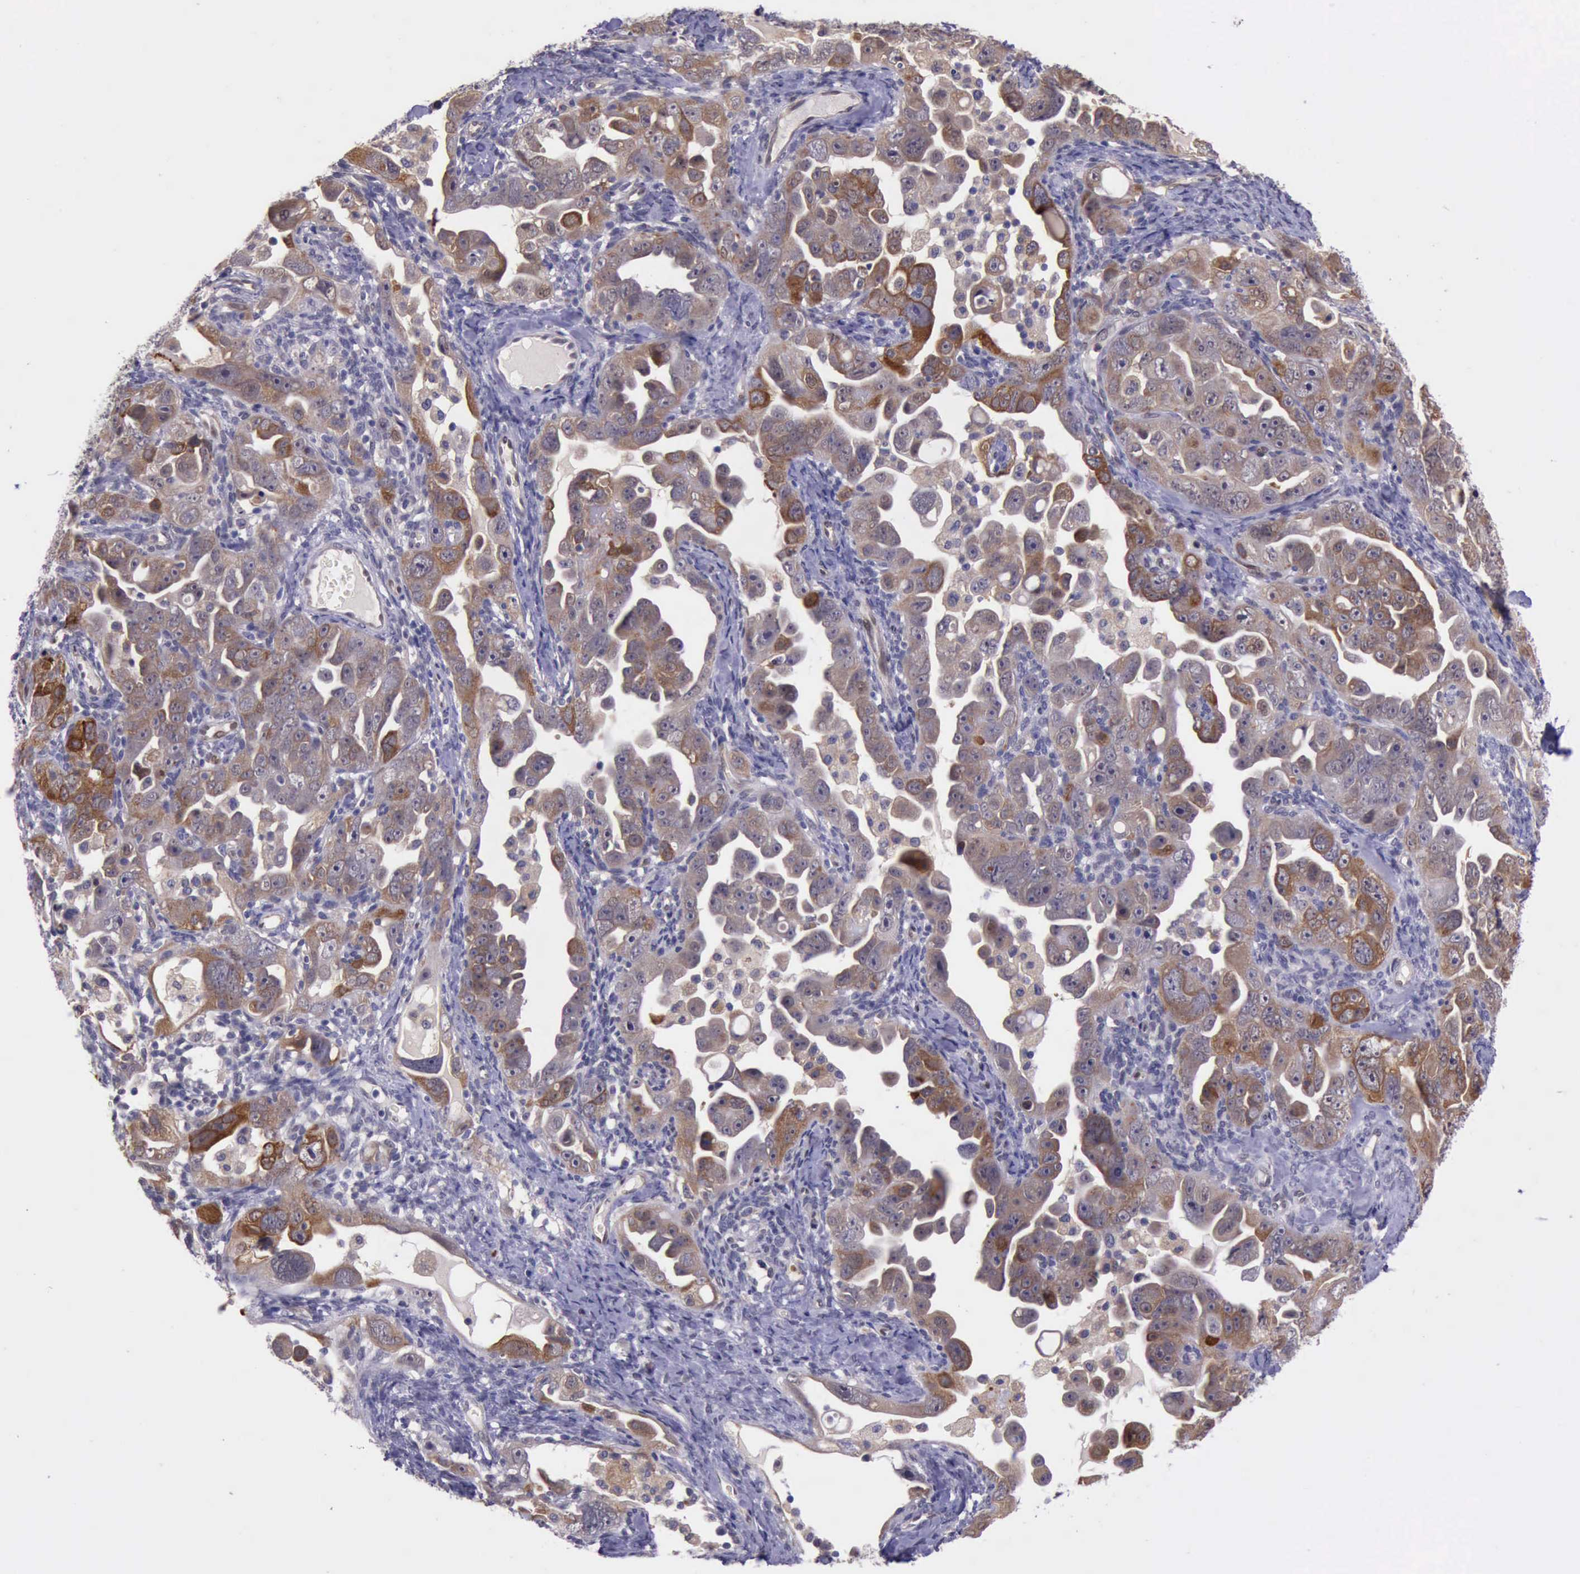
{"staining": {"intensity": "moderate", "quantity": ">75%", "location": "cytoplasmic/membranous"}, "tissue": "ovarian cancer", "cell_type": "Tumor cells", "image_type": "cancer", "snomed": [{"axis": "morphology", "description": "Cystadenocarcinoma, serous, NOS"}, {"axis": "topography", "description": "Ovary"}], "caption": "Immunohistochemistry (IHC) (DAB) staining of ovarian cancer (serous cystadenocarcinoma) demonstrates moderate cytoplasmic/membranous protein expression in approximately >75% of tumor cells.", "gene": "PLEK2", "patient": {"sex": "female", "age": 66}}